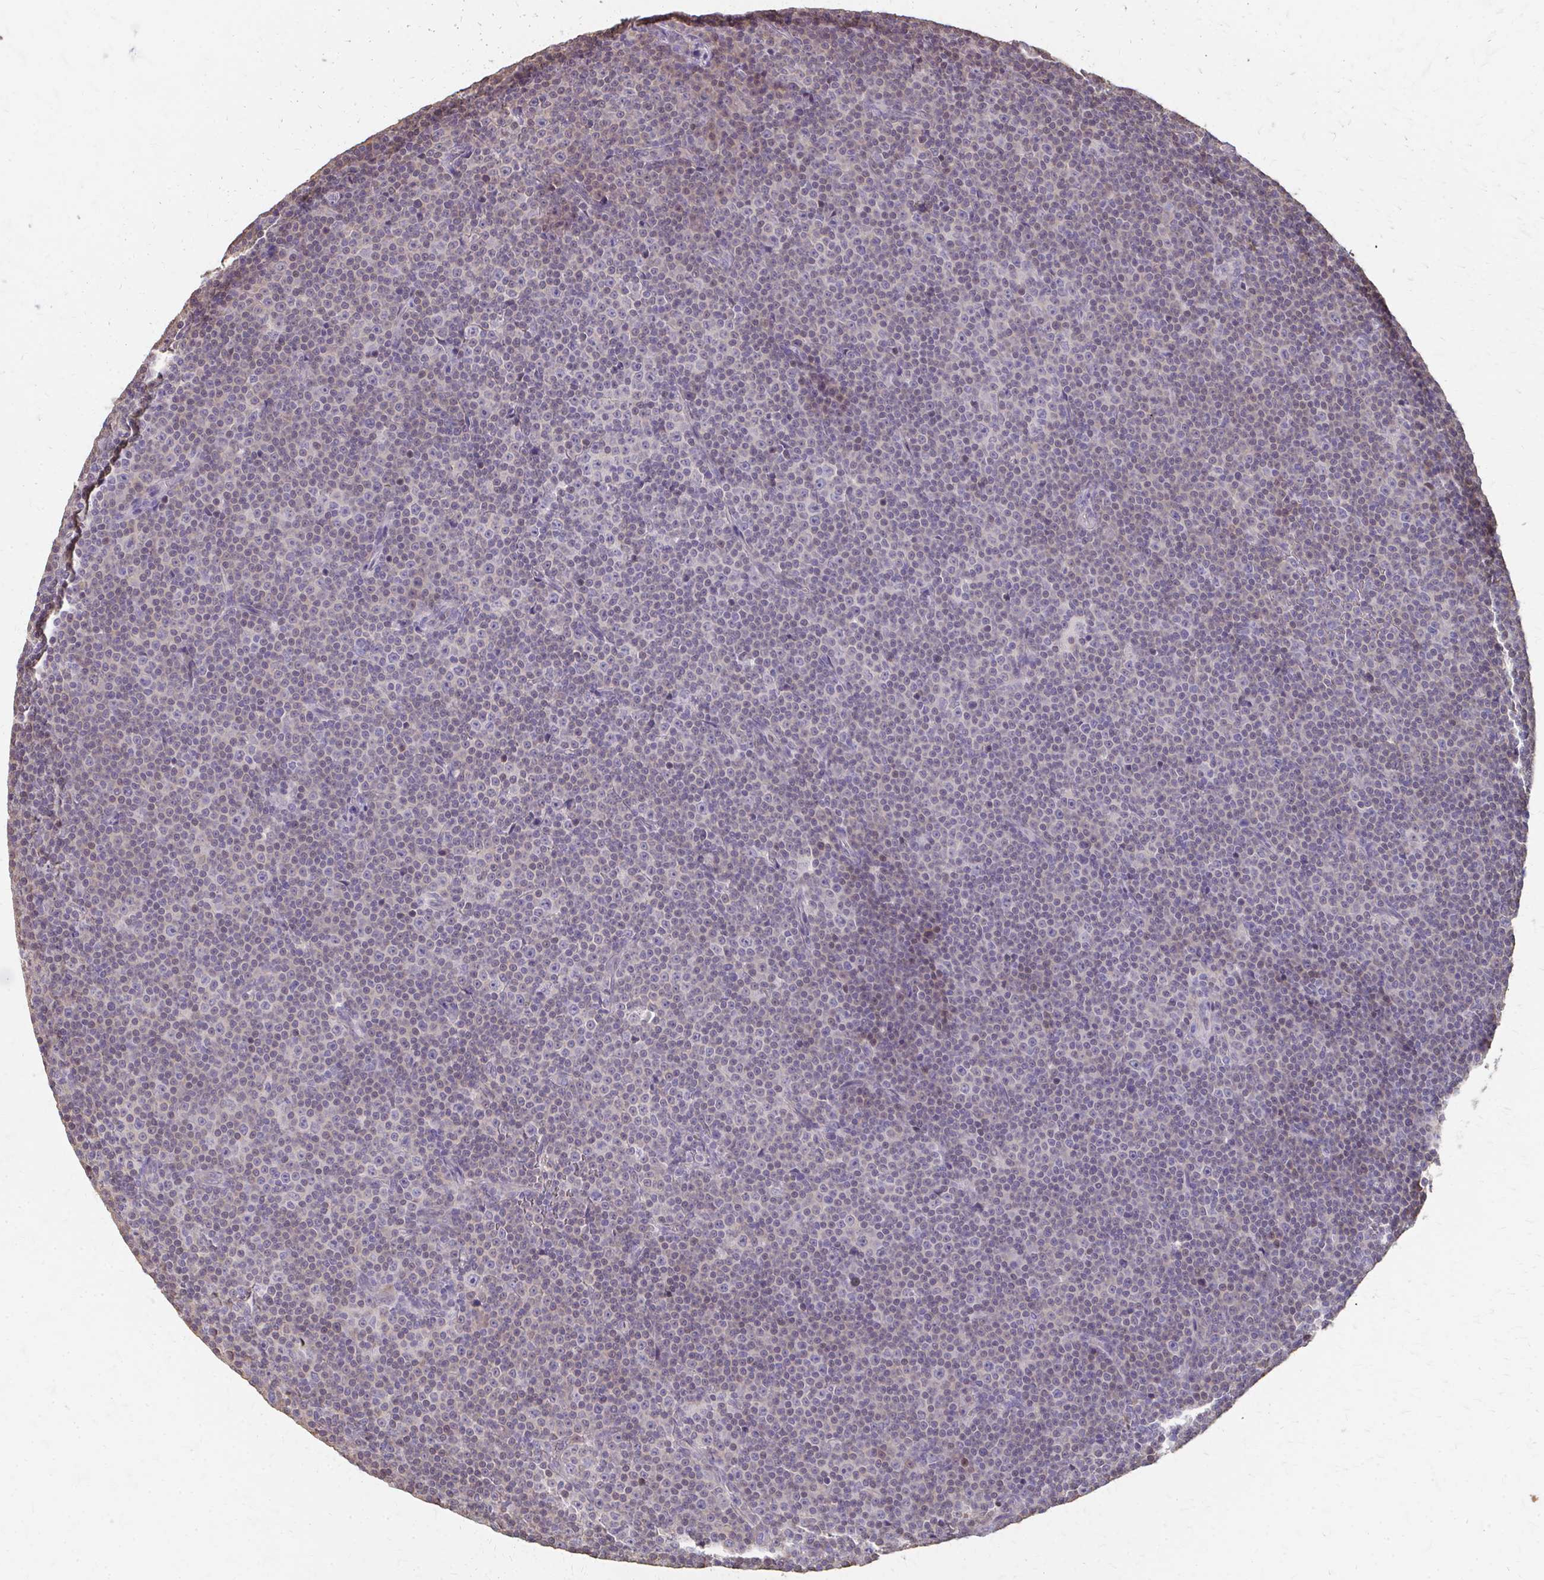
{"staining": {"intensity": "weak", "quantity": "<25%", "location": "nuclear"}, "tissue": "lymphoma", "cell_type": "Tumor cells", "image_type": "cancer", "snomed": [{"axis": "morphology", "description": "Malignant lymphoma, non-Hodgkin's type, Low grade"}, {"axis": "topography", "description": "Lymph node"}], "caption": "DAB immunohistochemical staining of lymphoma exhibits no significant expression in tumor cells.", "gene": "RABGAP1L", "patient": {"sex": "female", "age": 67}}